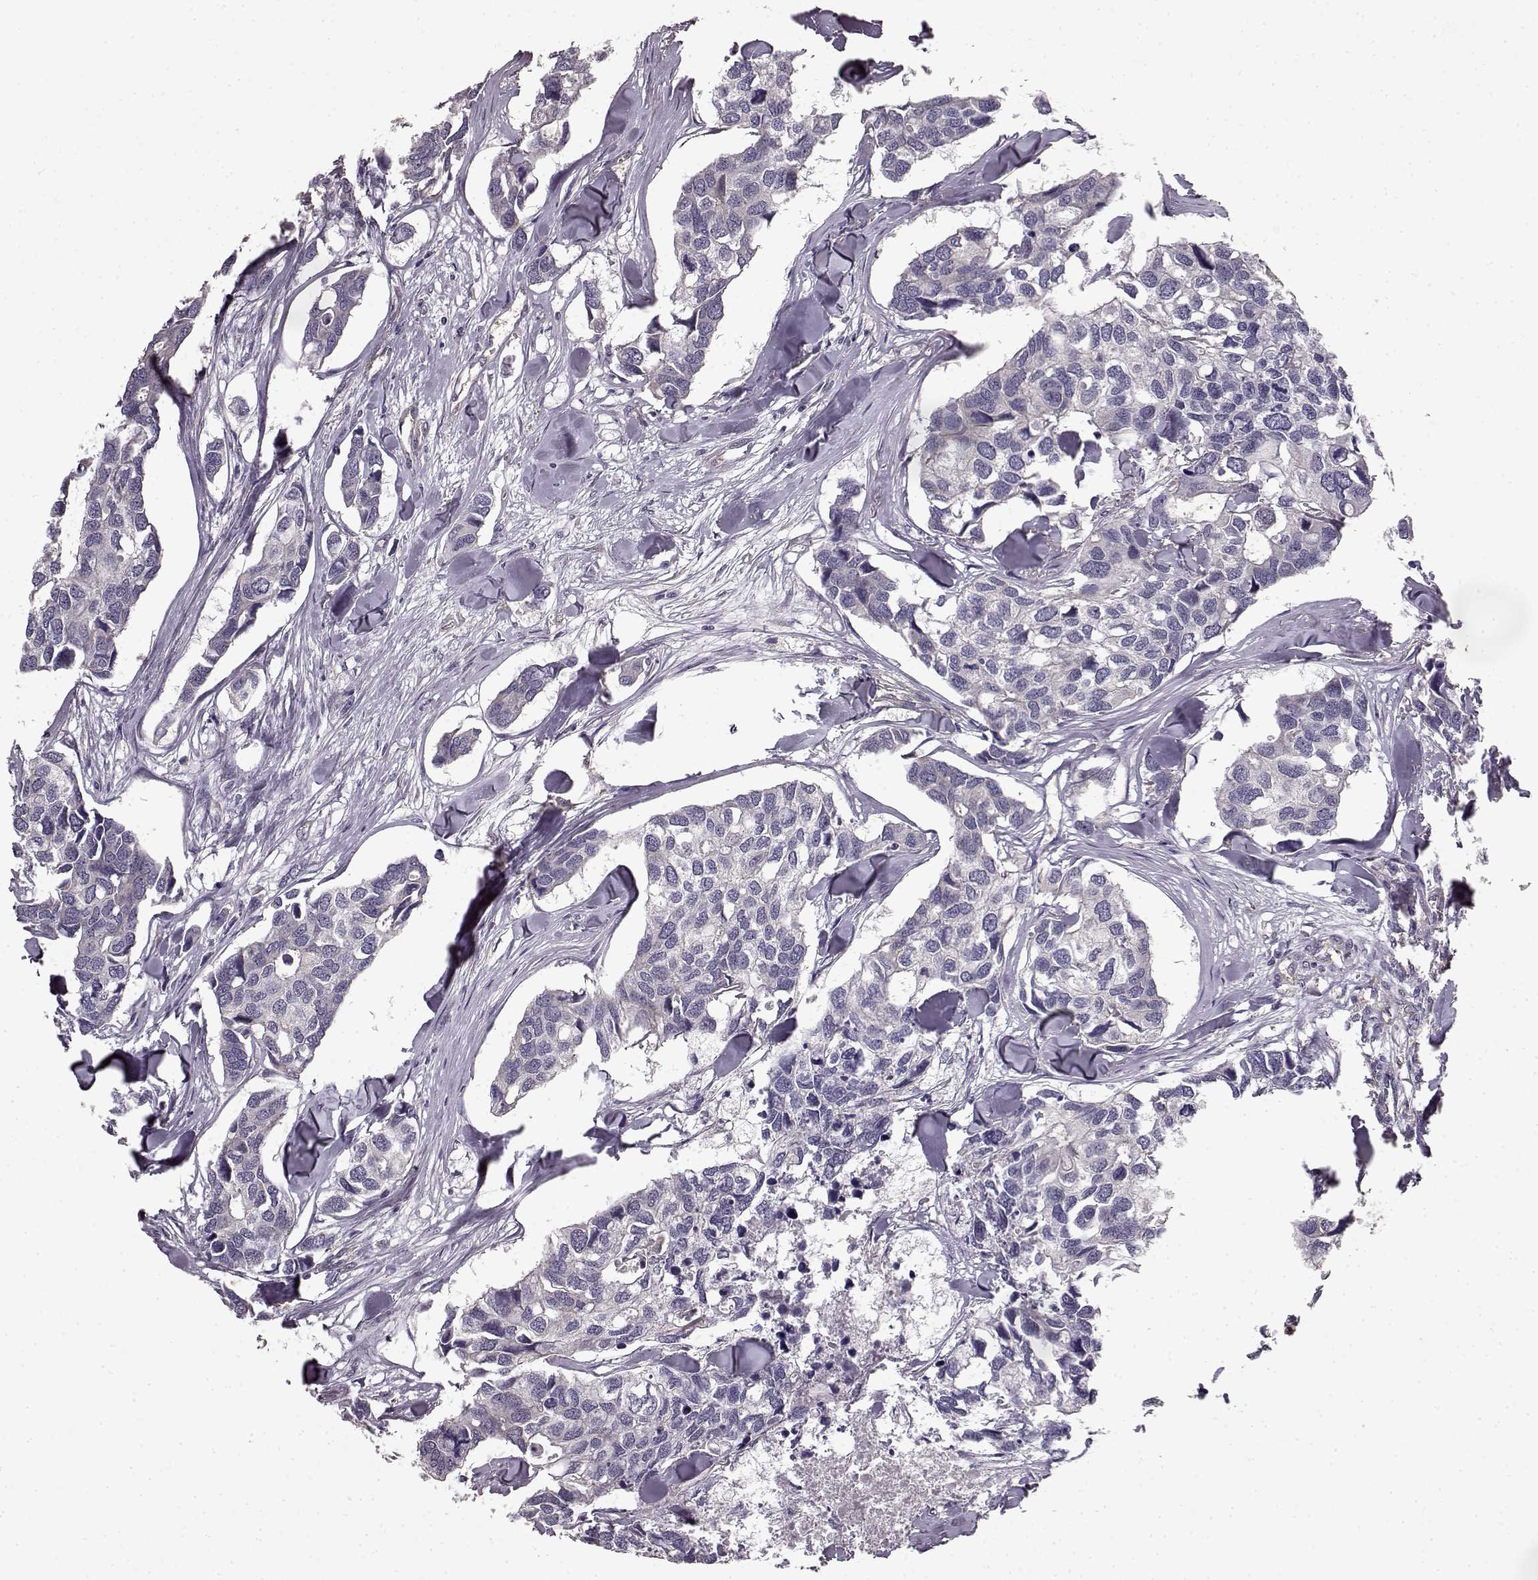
{"staining": {"intensity": "negative", "quantity": "none", "location": "none"}, "tissue": "breast cancer", "cell_type": "Tumor cells", "image_type": "cancer", "snomed": [{"axis": "morphology", "description": "Duct carcinoma"}, {"axis": "topography", "description": "Breast"}], "caption": "There is no significant staining in tumor cells of breast invasive ductal carcinoma. Brightfield microscopy of immunohistochemistry (IHC) stained with DAB (3,3'-diaminobenzidine) (brown) and hematoxylin (blue), captured at high magnification.", "gene": "ERBB3", "patient": {"sex": "female", "age": 83}}